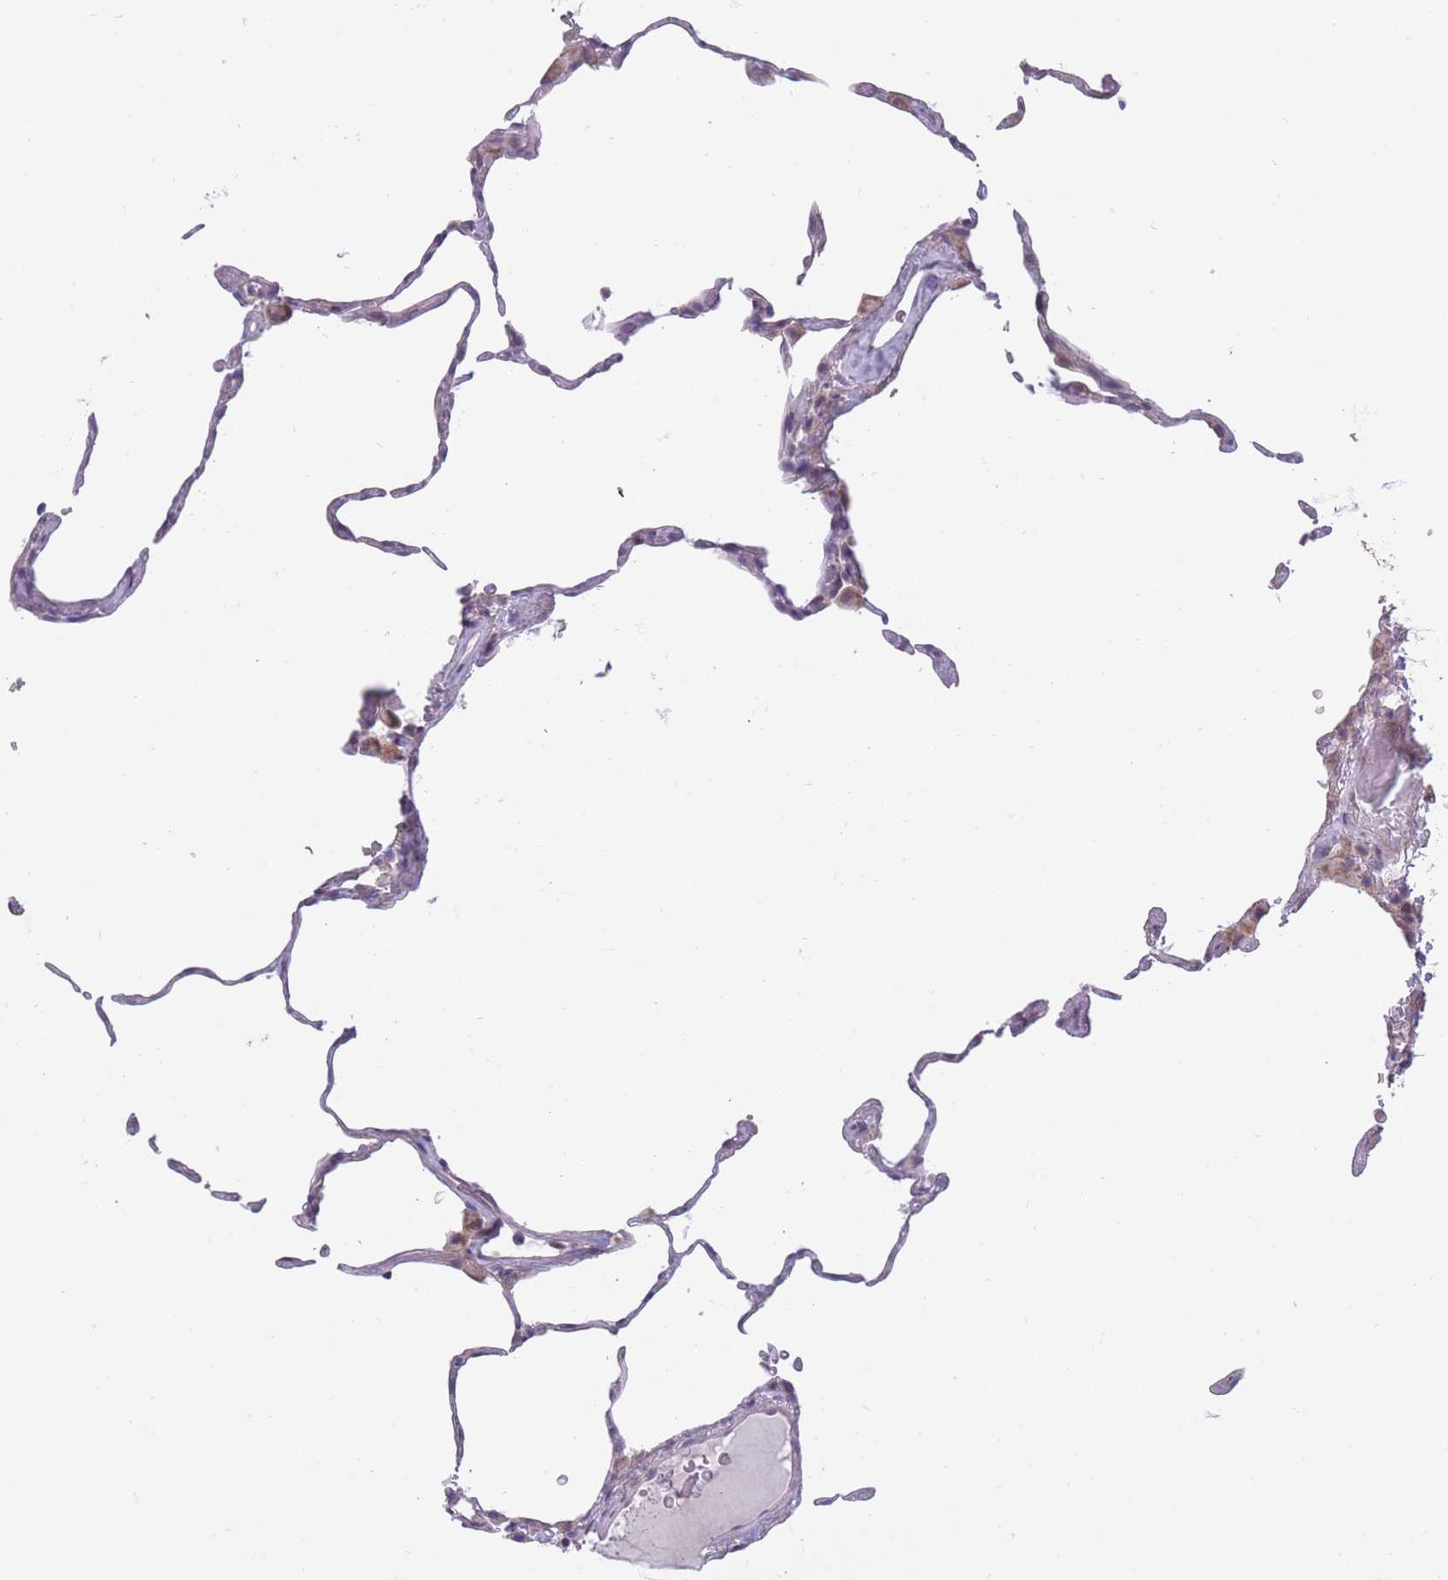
{"staining": {"intensity": "negative", "quantity": "none", "location": "none"}, "tissue": "lung", "cell_type": "Alveolar cells", "image_type": "normal", "snomed": [{"axis": "morphology", "description": "Normal tissue, NOS"}, {"axis": "topography", "description": "Lung"}], "caption": "Lung was stained to show a protein in brown. There is no significant expression in alveolar cells. (Brightfield microscopy of DAB IHC at high magnification).", "gene": "MRPS18C", "patient": {"sex": "female", "age": 57}}